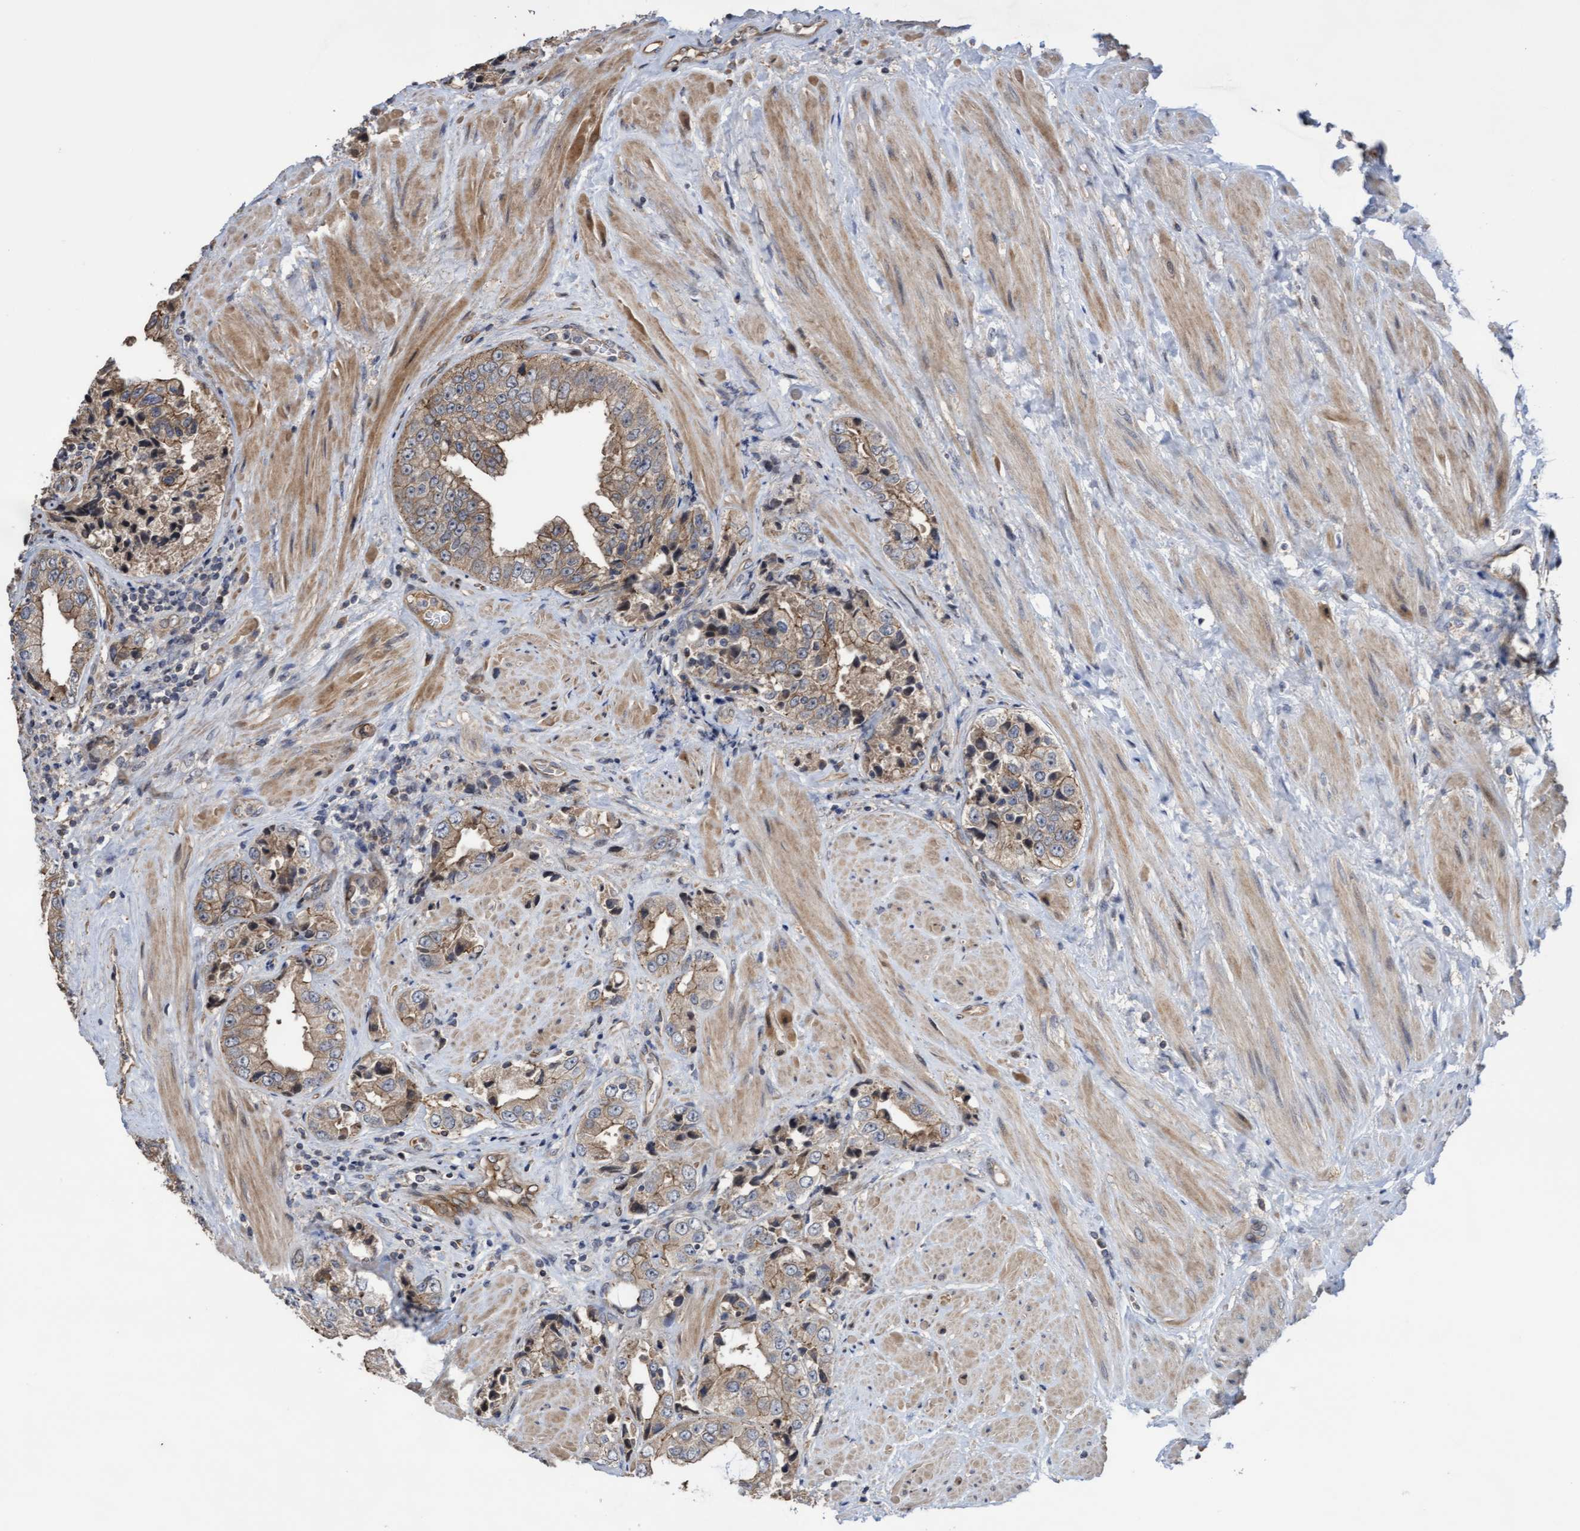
{"staining": {"intensity": "weak", "quantity": ">75%", "location": "cytoplasmic/membranous"}, "tissue": "prostate cancer", "cell_type": "Tumor cells", "image_type": "cancer", "snomed": [{"axis": "morphology", "description": "Adenocarcinoma, High grade"}, {"axis": "topography", "description": "Prostate"}], "caption": "Prostate adenocarcinoma (high-grade) tissue displays weak cytoplasmic/membranous staining in about >75% of tumor cells, visualized by immunohistochemistry.", "gene": "COBL", "patient": {"sex": "male", "age": 61}}